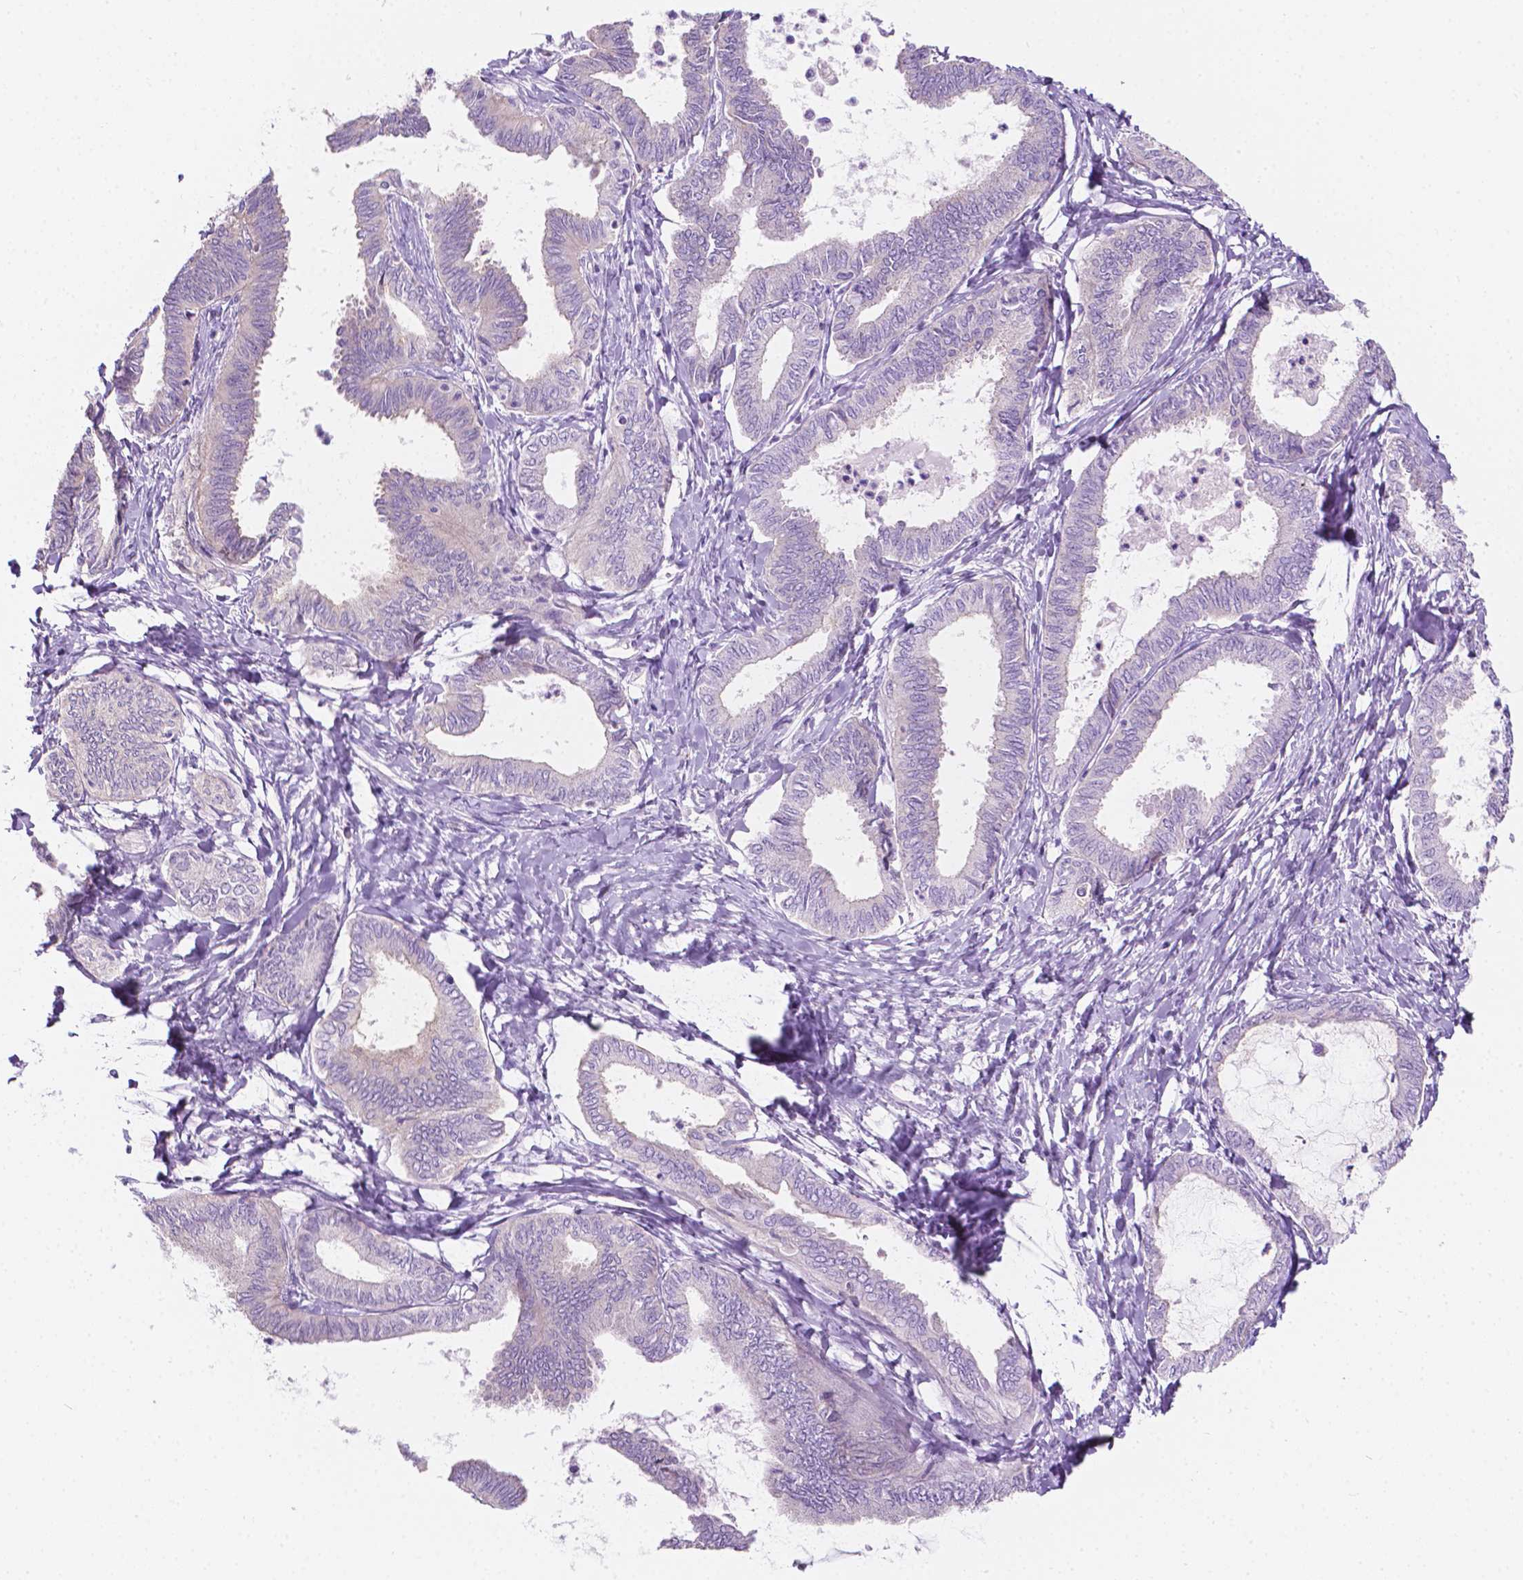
{"staining": {"intensity": "negative", "quantity": "none", "location": "none"}, "tissue": "ovarian cancer", "cell_type": "Tumor cells", "image_type": "cancer", "snomed": [{"axis": "morphology", "description": "Carcinoma, endometroid"}, {"axis": "topography", "description": "Ovary"}], "caption": "A histopathology image of ovarian cancer (endometroid carcinoma) stained for a protein shows no brown staining in tumor cells.", "gene": "NOS1AP", "patient": {"sex": "female", "age": 70}}